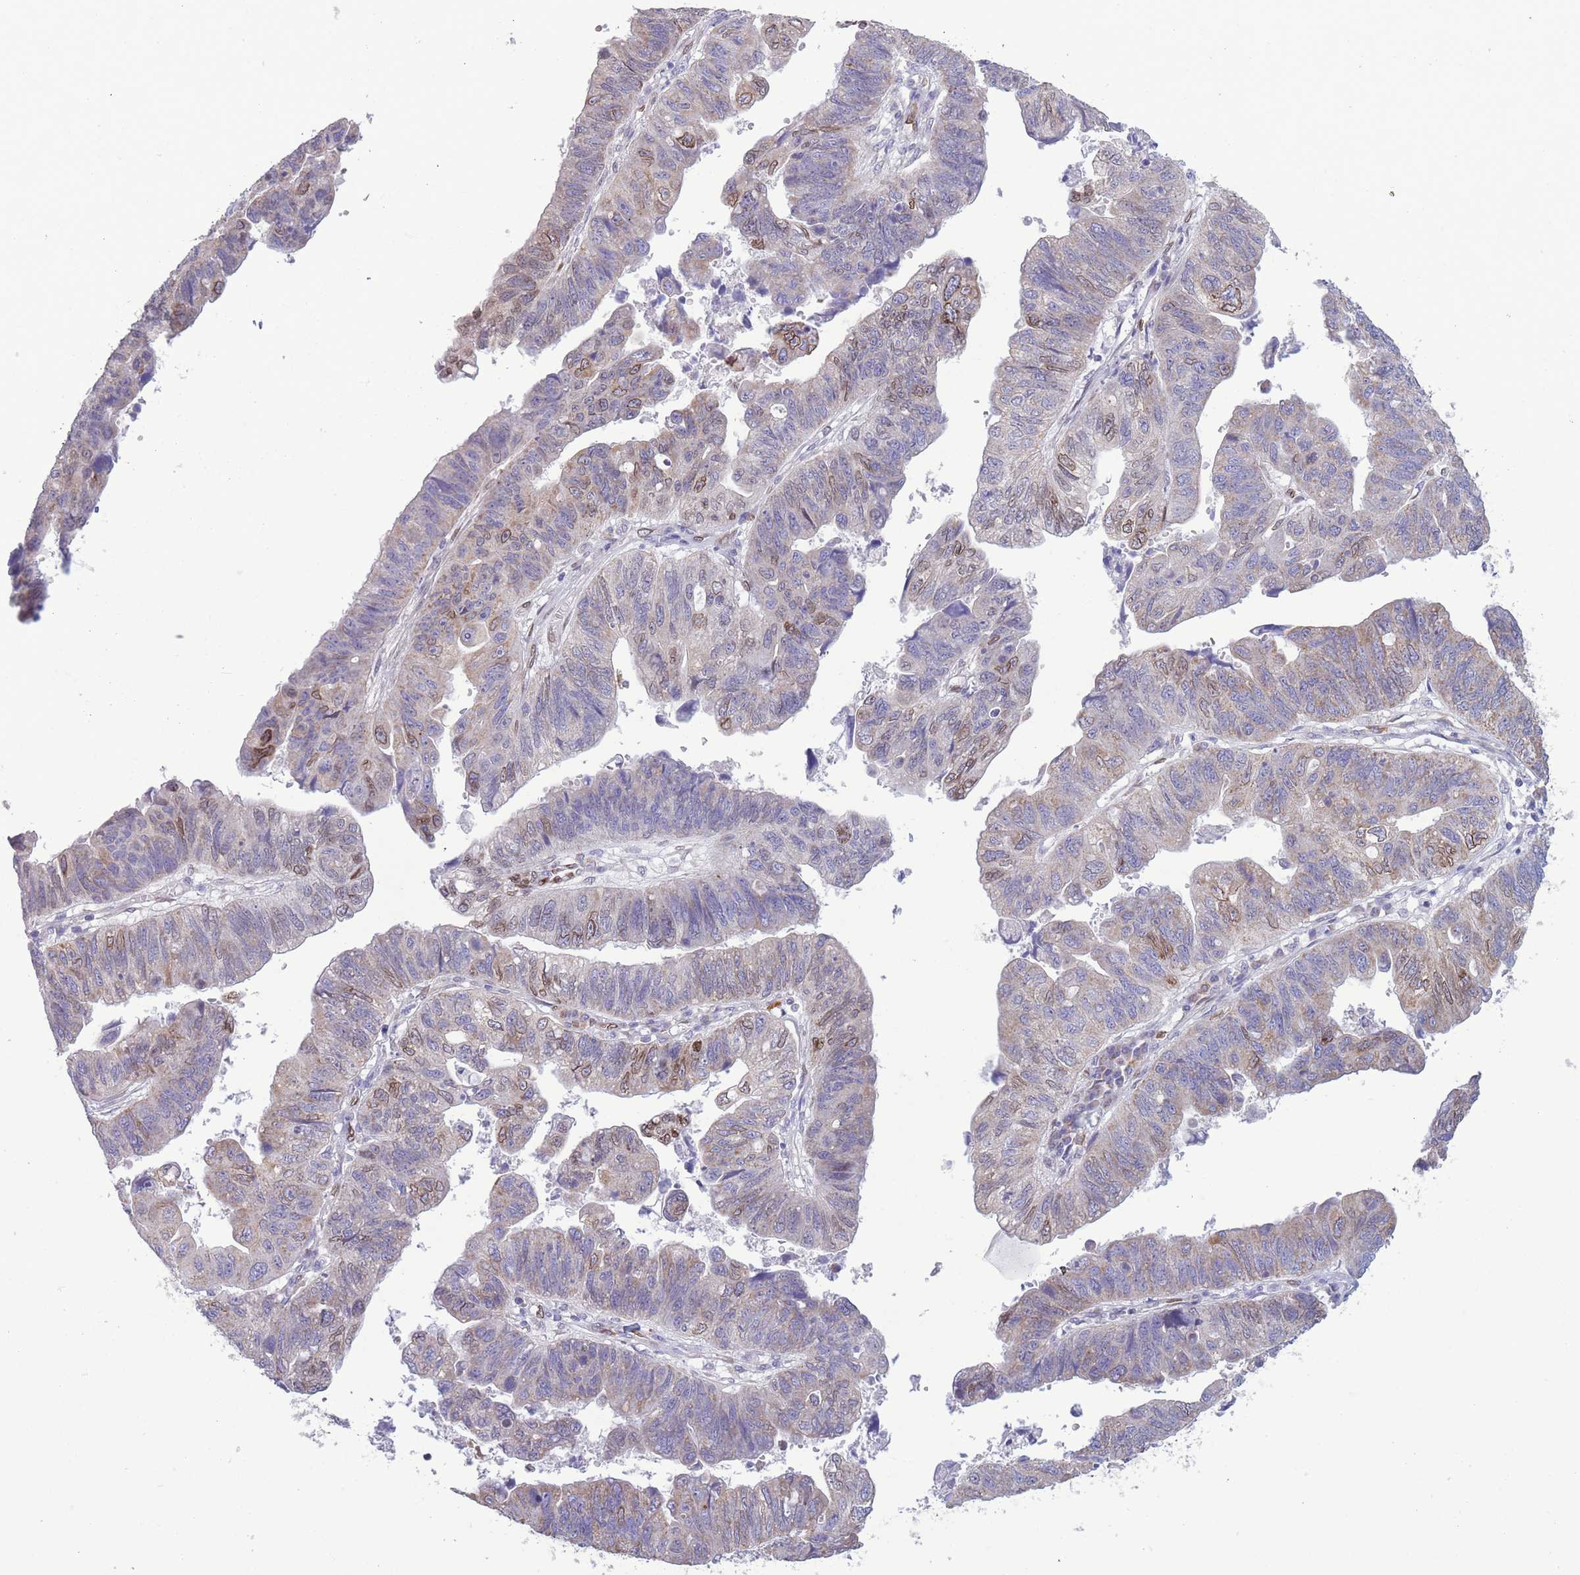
{"staining": {"intensity": "moderate", "quantity": "25%-75%", "location": "cytoplasmic/membranous,nuclear"}, "tissue": "stomach cancer", "cell_type": "Tumor cells", "image_type": "cancer", "snomed": [{"axis": "morphology", "description": "Adenocarcinoma, NOS"}, {"axis": "topography", "description": "Stomach"}], "caption": "Moderate cytoplasmic/membranous and nuclear protein staining is identified in approximately 25%-75% of tumor cells in stomach cancer. The protein is shown in brown color, while the nuclei are stained blue.", "gene": "PDHA1", "patient": {"sex": "male", "age": 59}}